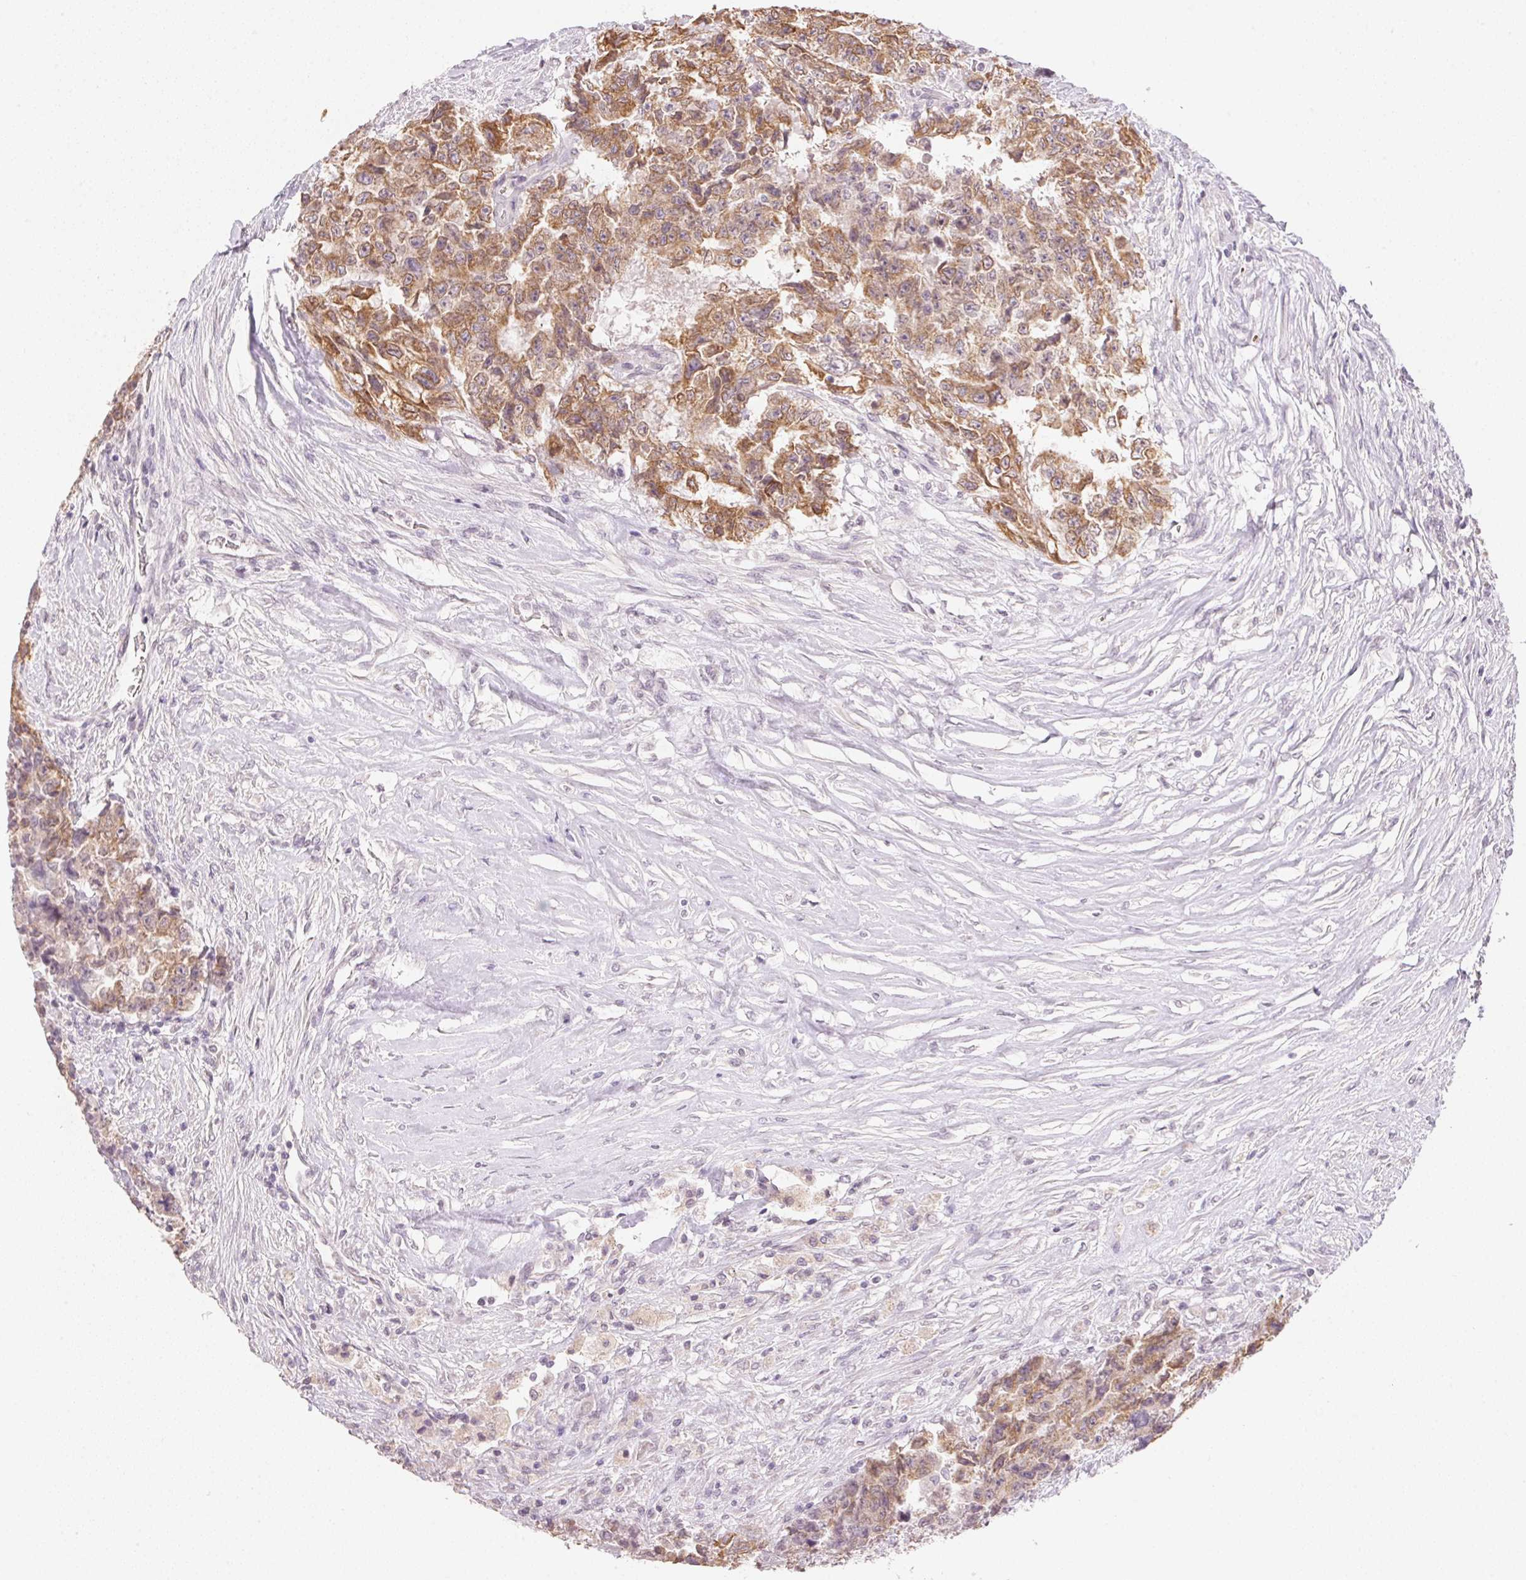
{"staining": {"intensity": "moderate", "quantity": ">75%", "location": "cytoplasmic/membranous"}, "tissue": "testis cancer", "cell_type": "Tumor cells", "image_type": "cancer", "snomed": [{"axis": "morphology", "description": "Carcinoma, Embryonal, NOS"}, {"axis": "topography", "description": "Testis"}], "caption": "Tumor cells exhibit medium levels of moderate cytoplasmic/membranous positivity in approximately >75% of cells in human embryonal carcinoma (testis). Immunohistochemistry (ihc) stains the protein in brown and the nuclei are stained blue.", "gene": "DHCR24", "patient": {"sex": "male", "age": 24}}